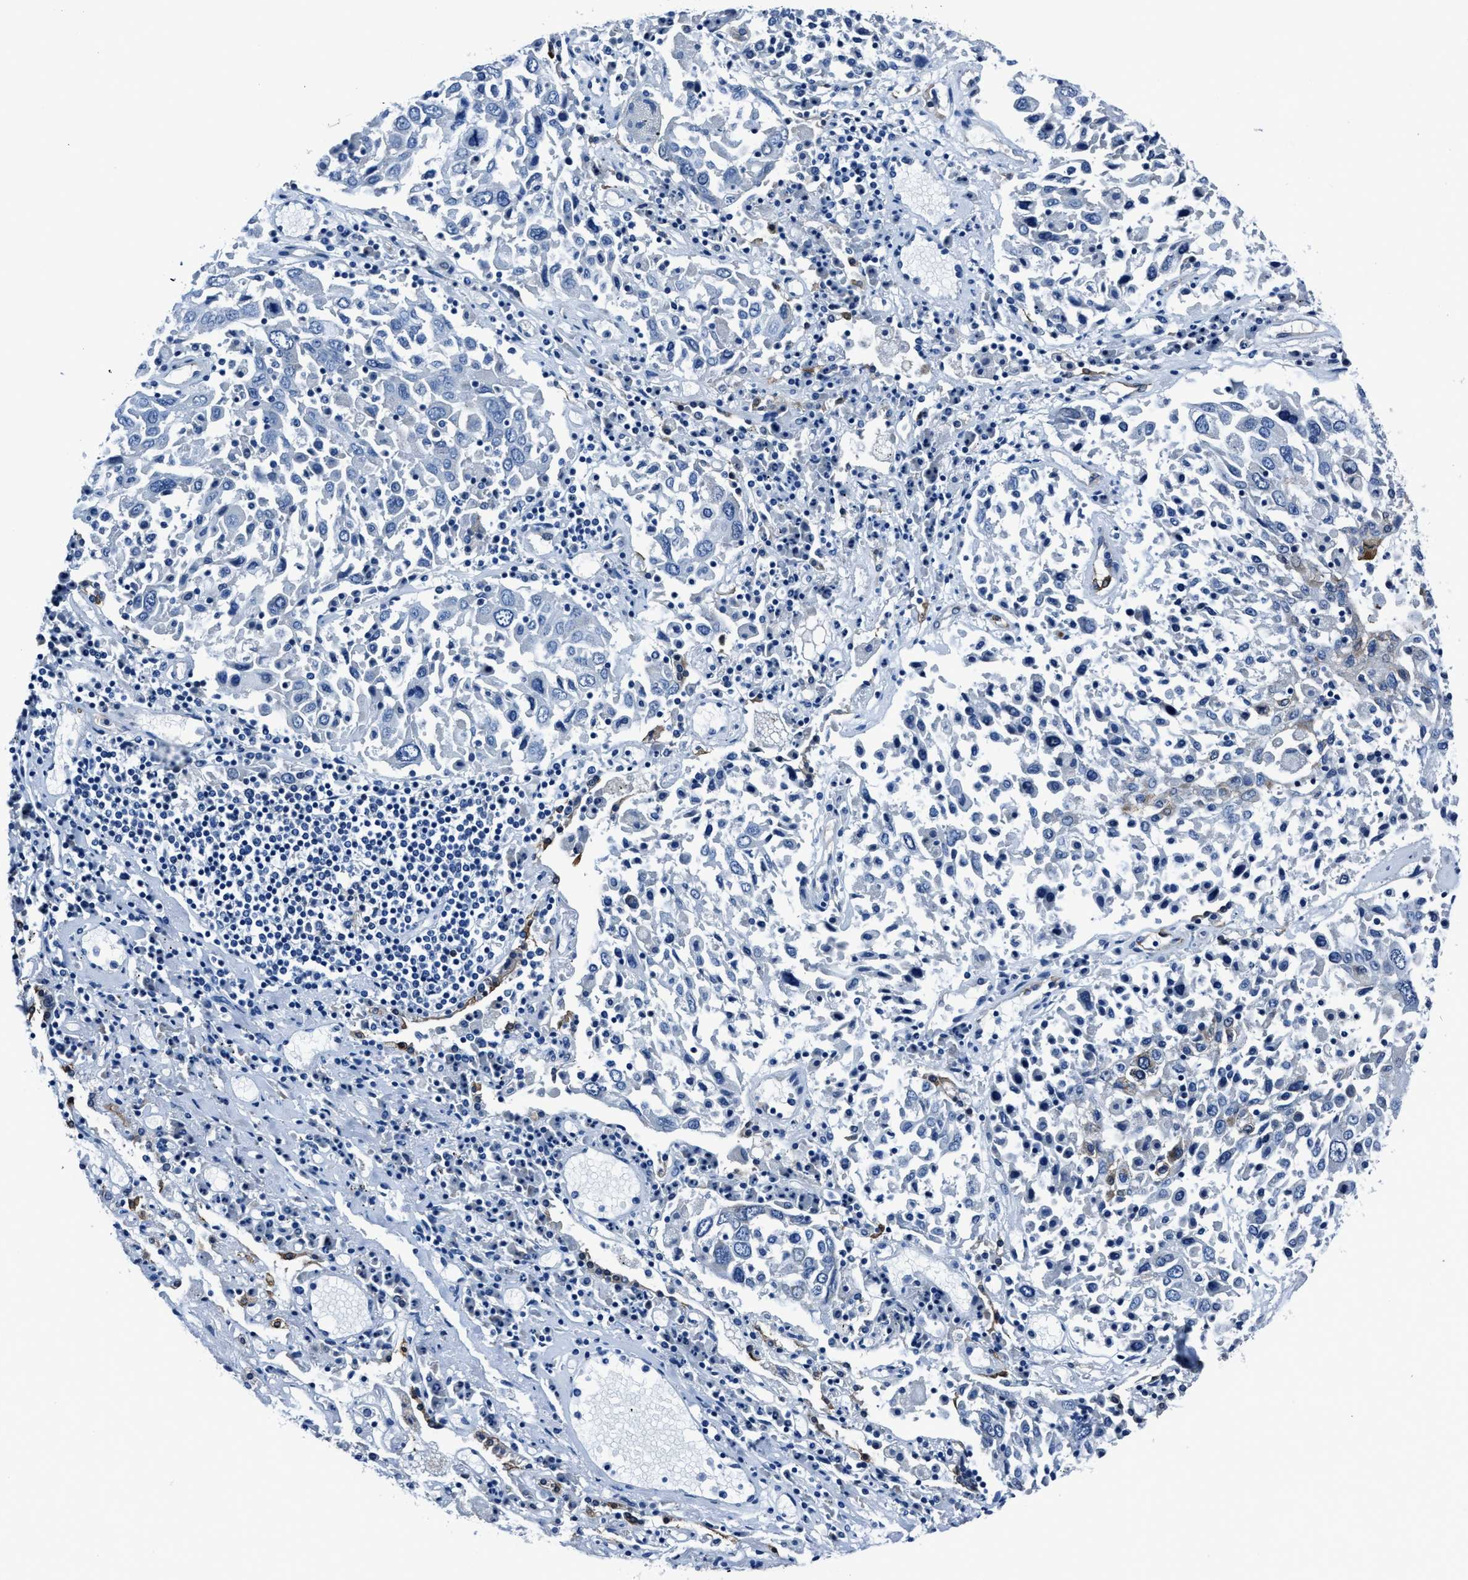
{"staining": {"intensity": "negative", "quantity": "none", "location": "none"}, "tissue": "lung cancer", "cell_type": "Tumor cells", "image_type": "cancer", "snomed": [{"axis": "morphology", "description": "Squamous cell carcinoma, NOS"}, {"axis": "topography", "description": "Lung"}], "caption": "Tumor cells are negative for protein expression in human squamous cell carcinoma (lung).", "gene": "LMO7", "patient": {"sex": "male", "age": 65}}